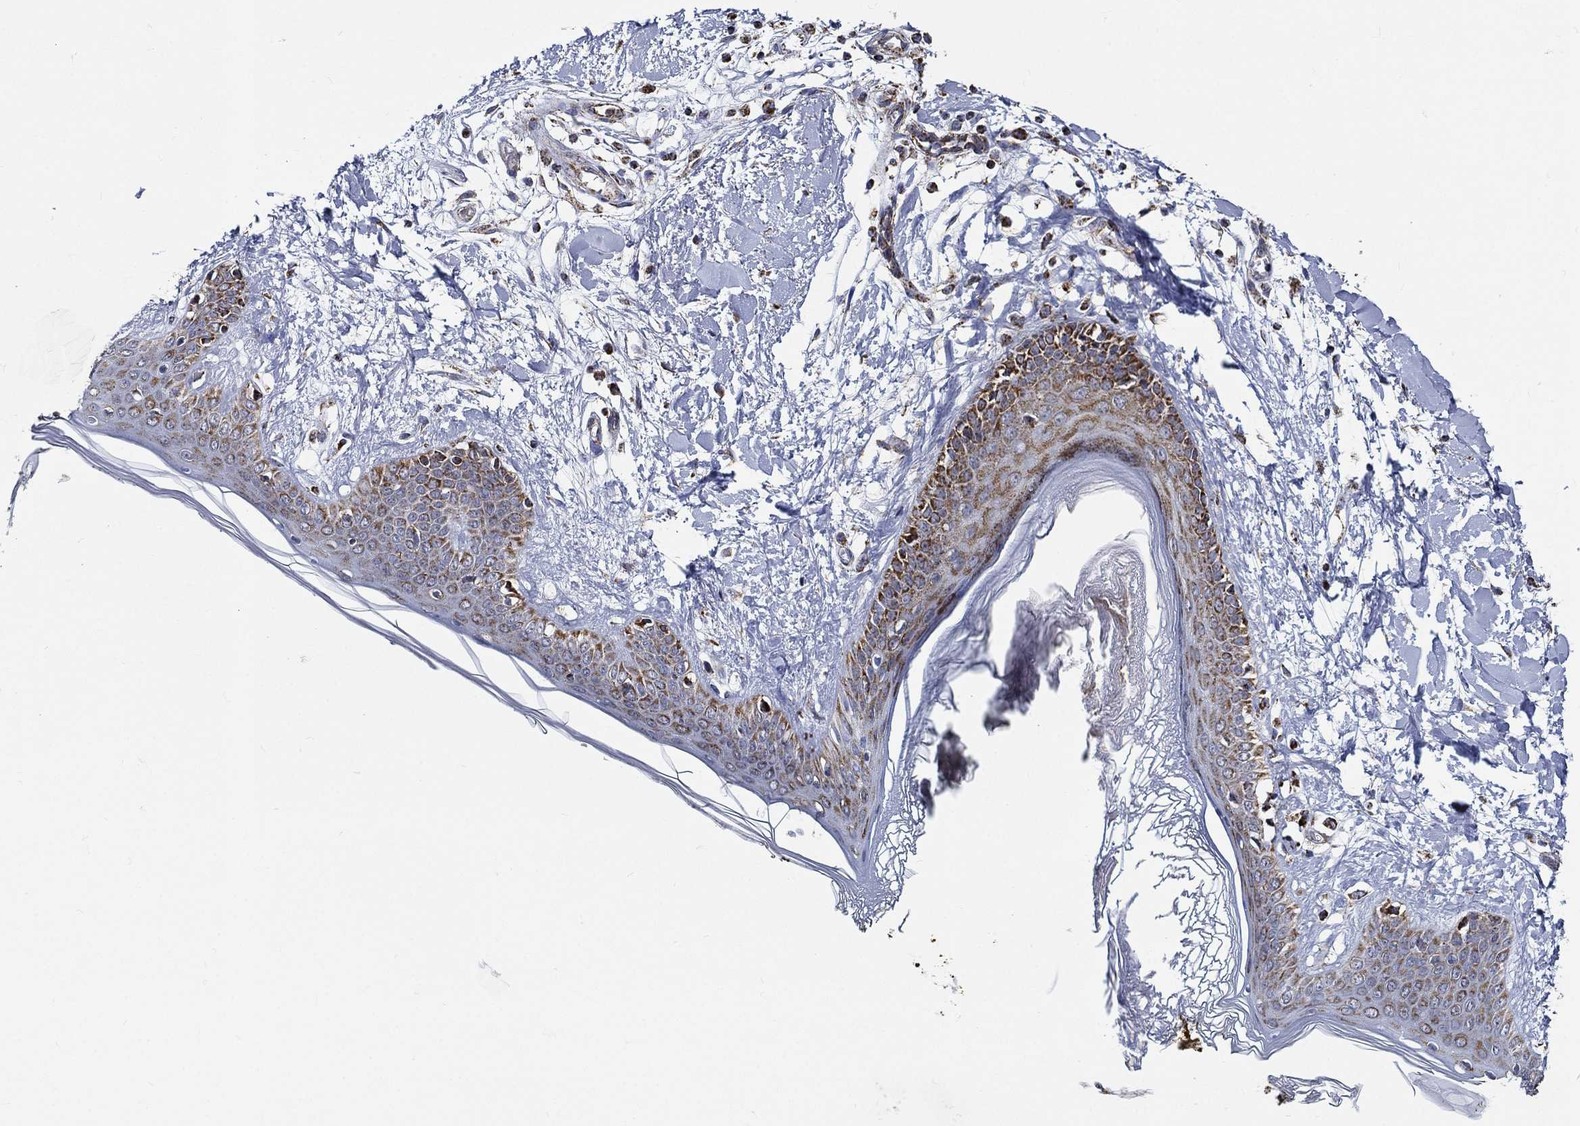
{"staining": {"intensity": "negative", "quantity": "none", "location": "none"}, "tissue": "skin", "cell_type": "Fibroblasts", "image_type": "normal", "snomed": [{"axis": "morphology", "description": "Normal tissue, NOS"}, {"axis": "morphology", "description": "Malignant melanoma, NOS"}, {"axis": "topography", "description": "Skin"}], "caption": "The micrograph demonstrates no staining of fibroblasts in normal skin.", "gene": "NDUFAB1", "patient": {"sex": "female", "age": 34}}